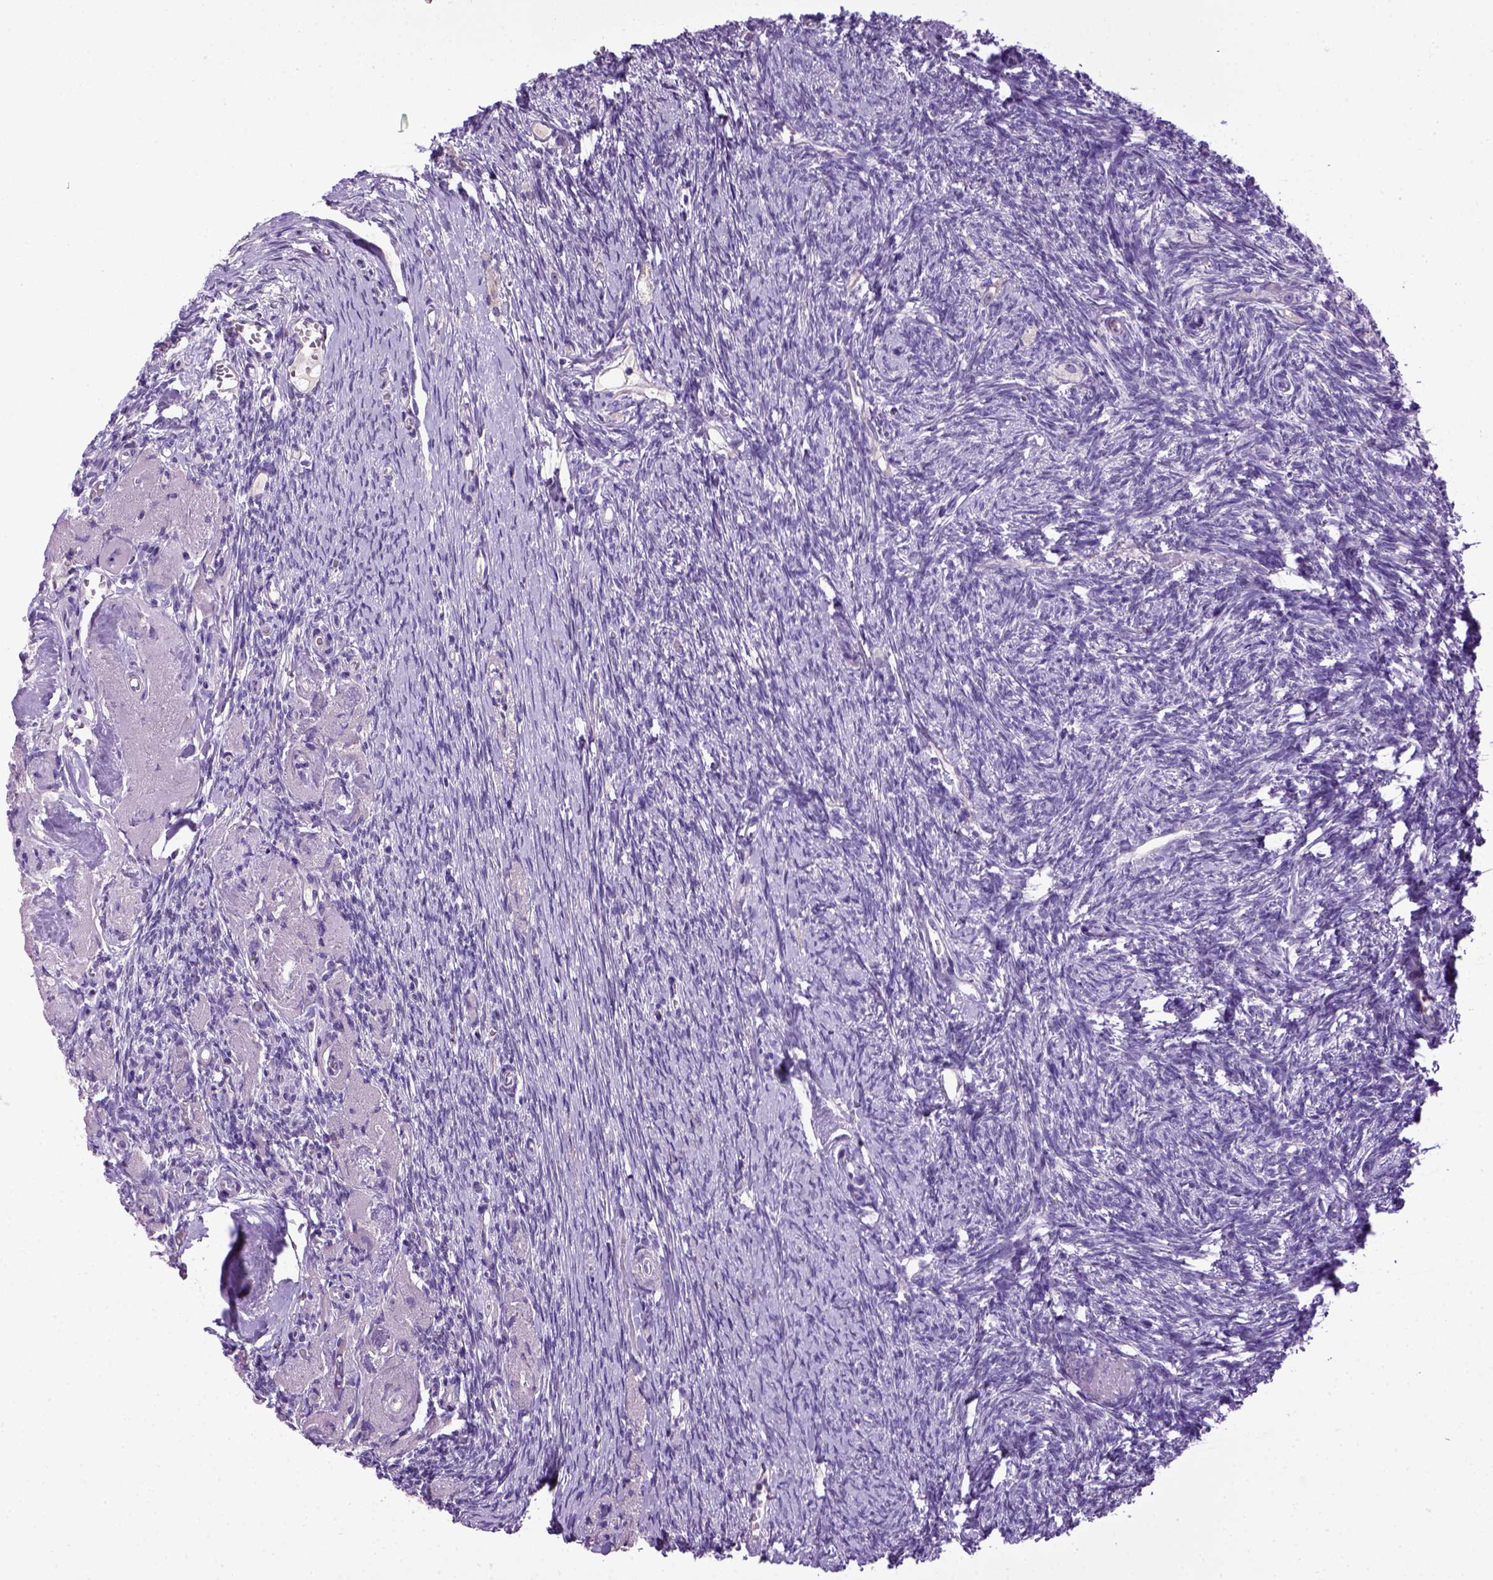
{"staining": {"intensity": "negative", "quantity": "none", "location": "none"}, "tissue": "ovary", "cell_type": "Follicle cells", "image_type": "normal", "snomed": [{"axis": "morphology", "description": "Normal tissue, NOS"}, {"axis": "topography", "description": "Ovary"}], "caption": "Unremarkable ovary was stained to show a protein in brown. There is no significant positivity in follicle cells. (DAB IHC with hematoxylin counter stain).", "gene": "CDH1", "patient": {"sex": "female", "age": 72}}